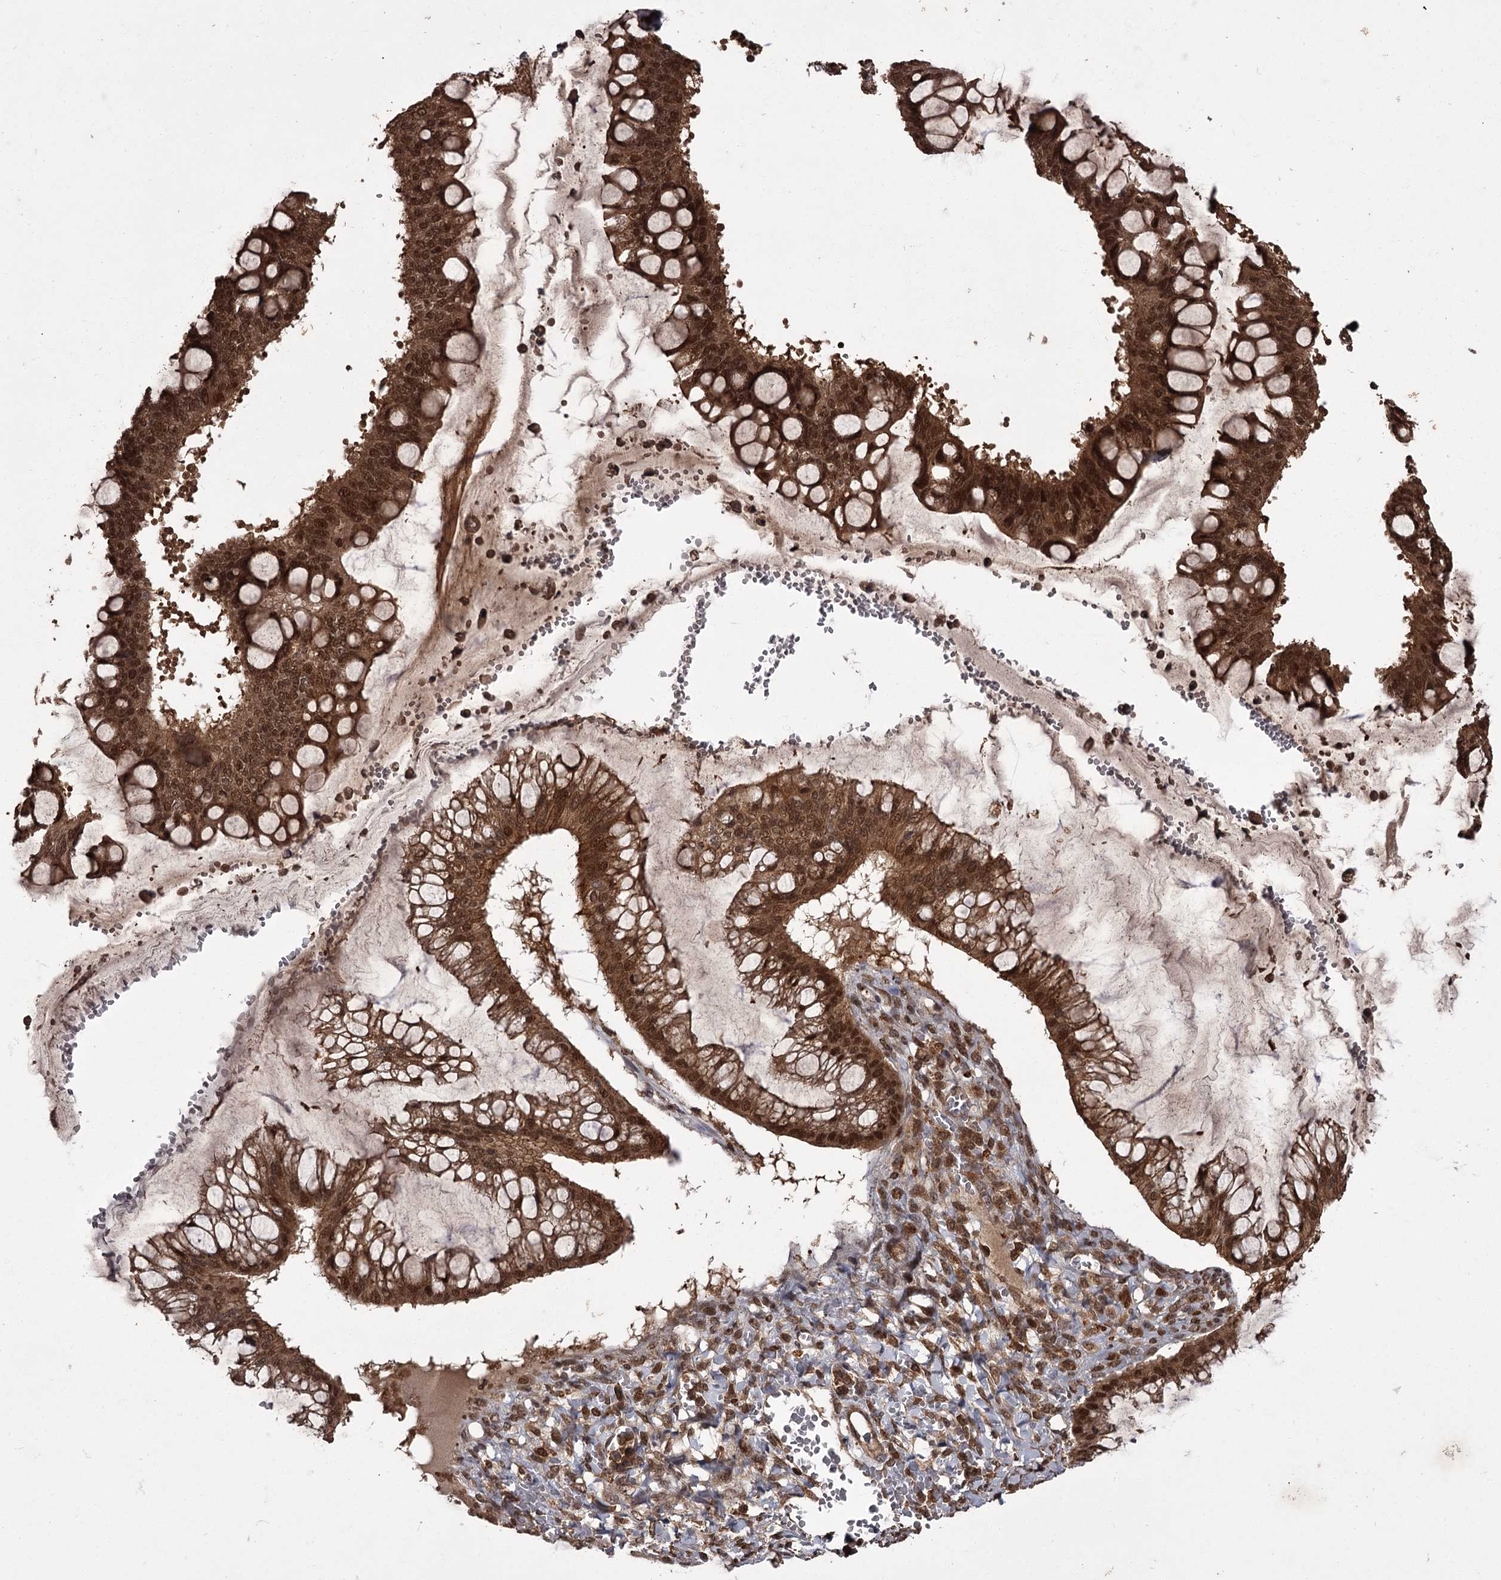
{"staining": {"intensity": "strong", "quantity": ">75%", "location": "cytoplasmic/membranous,nuclear"}, "tissue": "ovarian cancer", "cell_type": "Tumor cells", "image_type": "cancer", "snomed": [{"axis": "morphology", "description": "Cystadenocarcinoma, mucinous, NOS"}, {"axis": "topography", "description": "Ovary"}], "caption": "Strong cytoplasmic/membranous and nuclear positivity for a protein is present in about >75% of tumor cells of ovarian cancer (mucinous cystadenocarcinoma) using IHC.", "gene": "TBC1D23", "patient": {"sex": "female", "age": 73}}